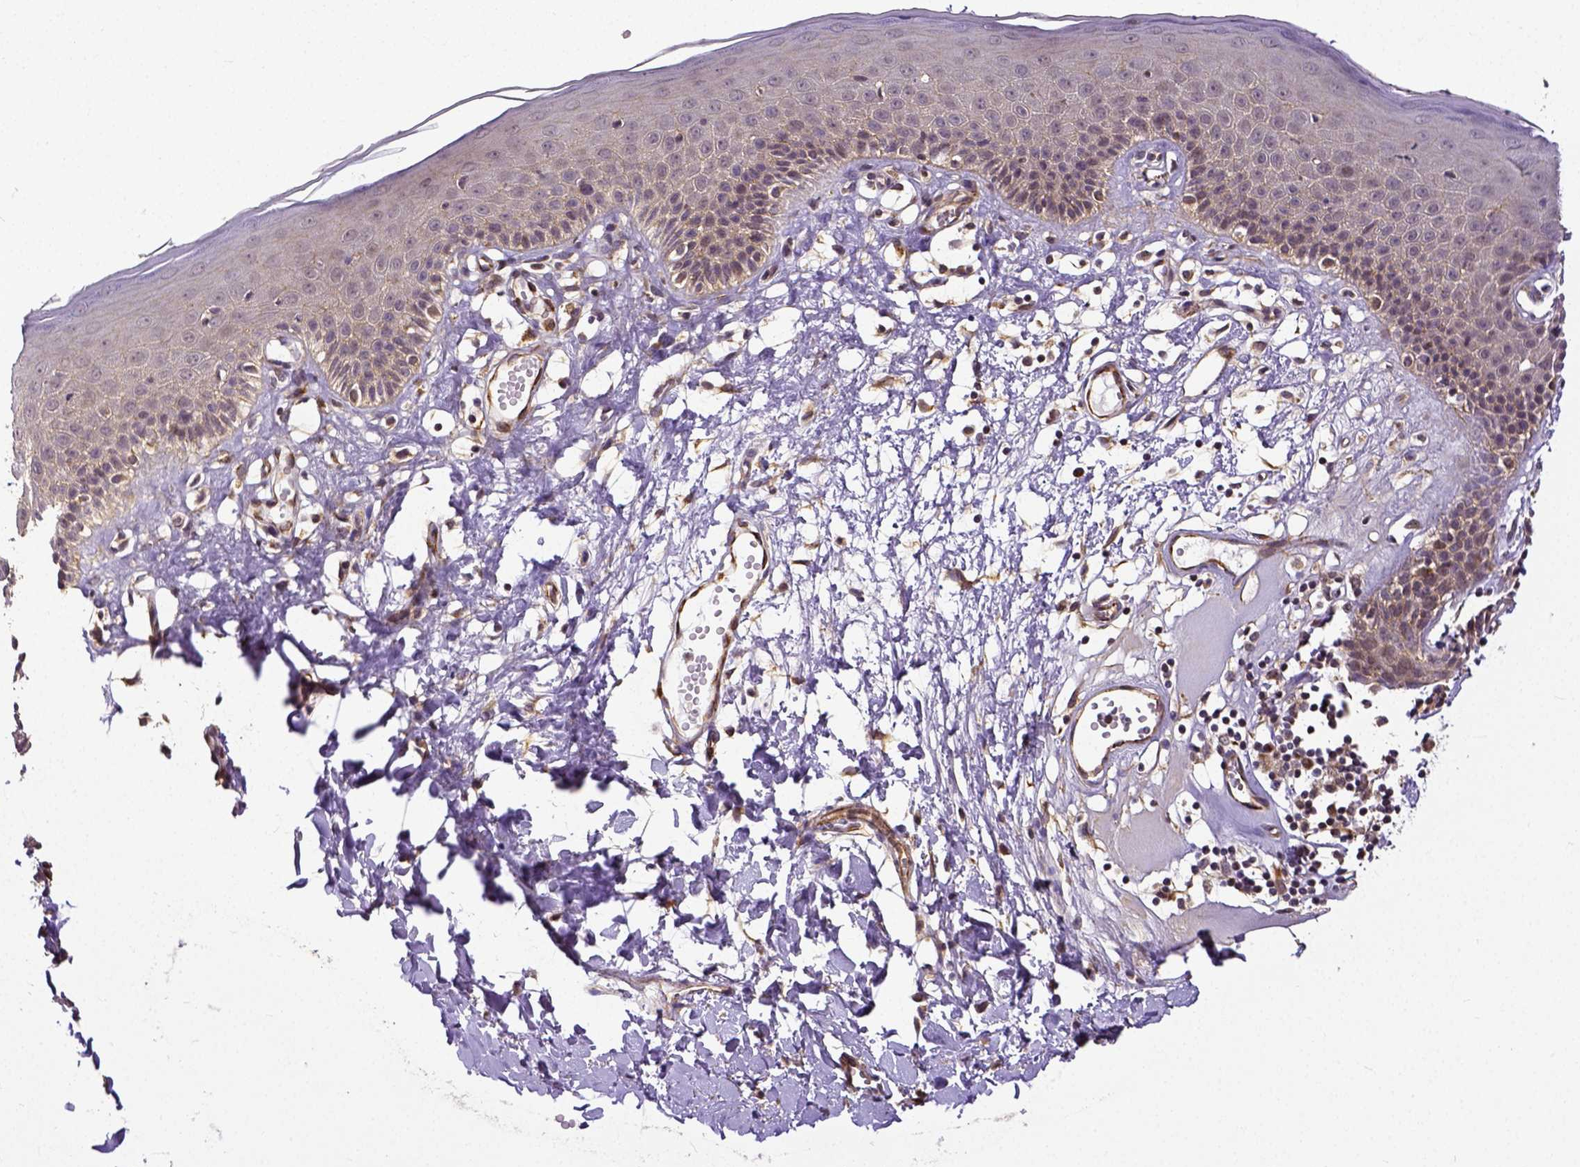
{"staining": {"intensity": "moderate", "quantity": "<25%", "location": "cytoplasmic/membranous"}, "tissue": "skin", "cell_type": "Epidermal cells", "image_type": "normal", "snomed": [{"axis": "morphology", "description": "Normal tissue, NOS"}, {"axis": "topography", "description": "Vulva"}], "caption": "Protein staining by immunohistochemistry reveals moderate cytoplasmic/membranous positivity in approximately <25% of epidermal cells in normal skin.", "gene": "DICER1", "patient": {"sex": "female", "age": 68}}